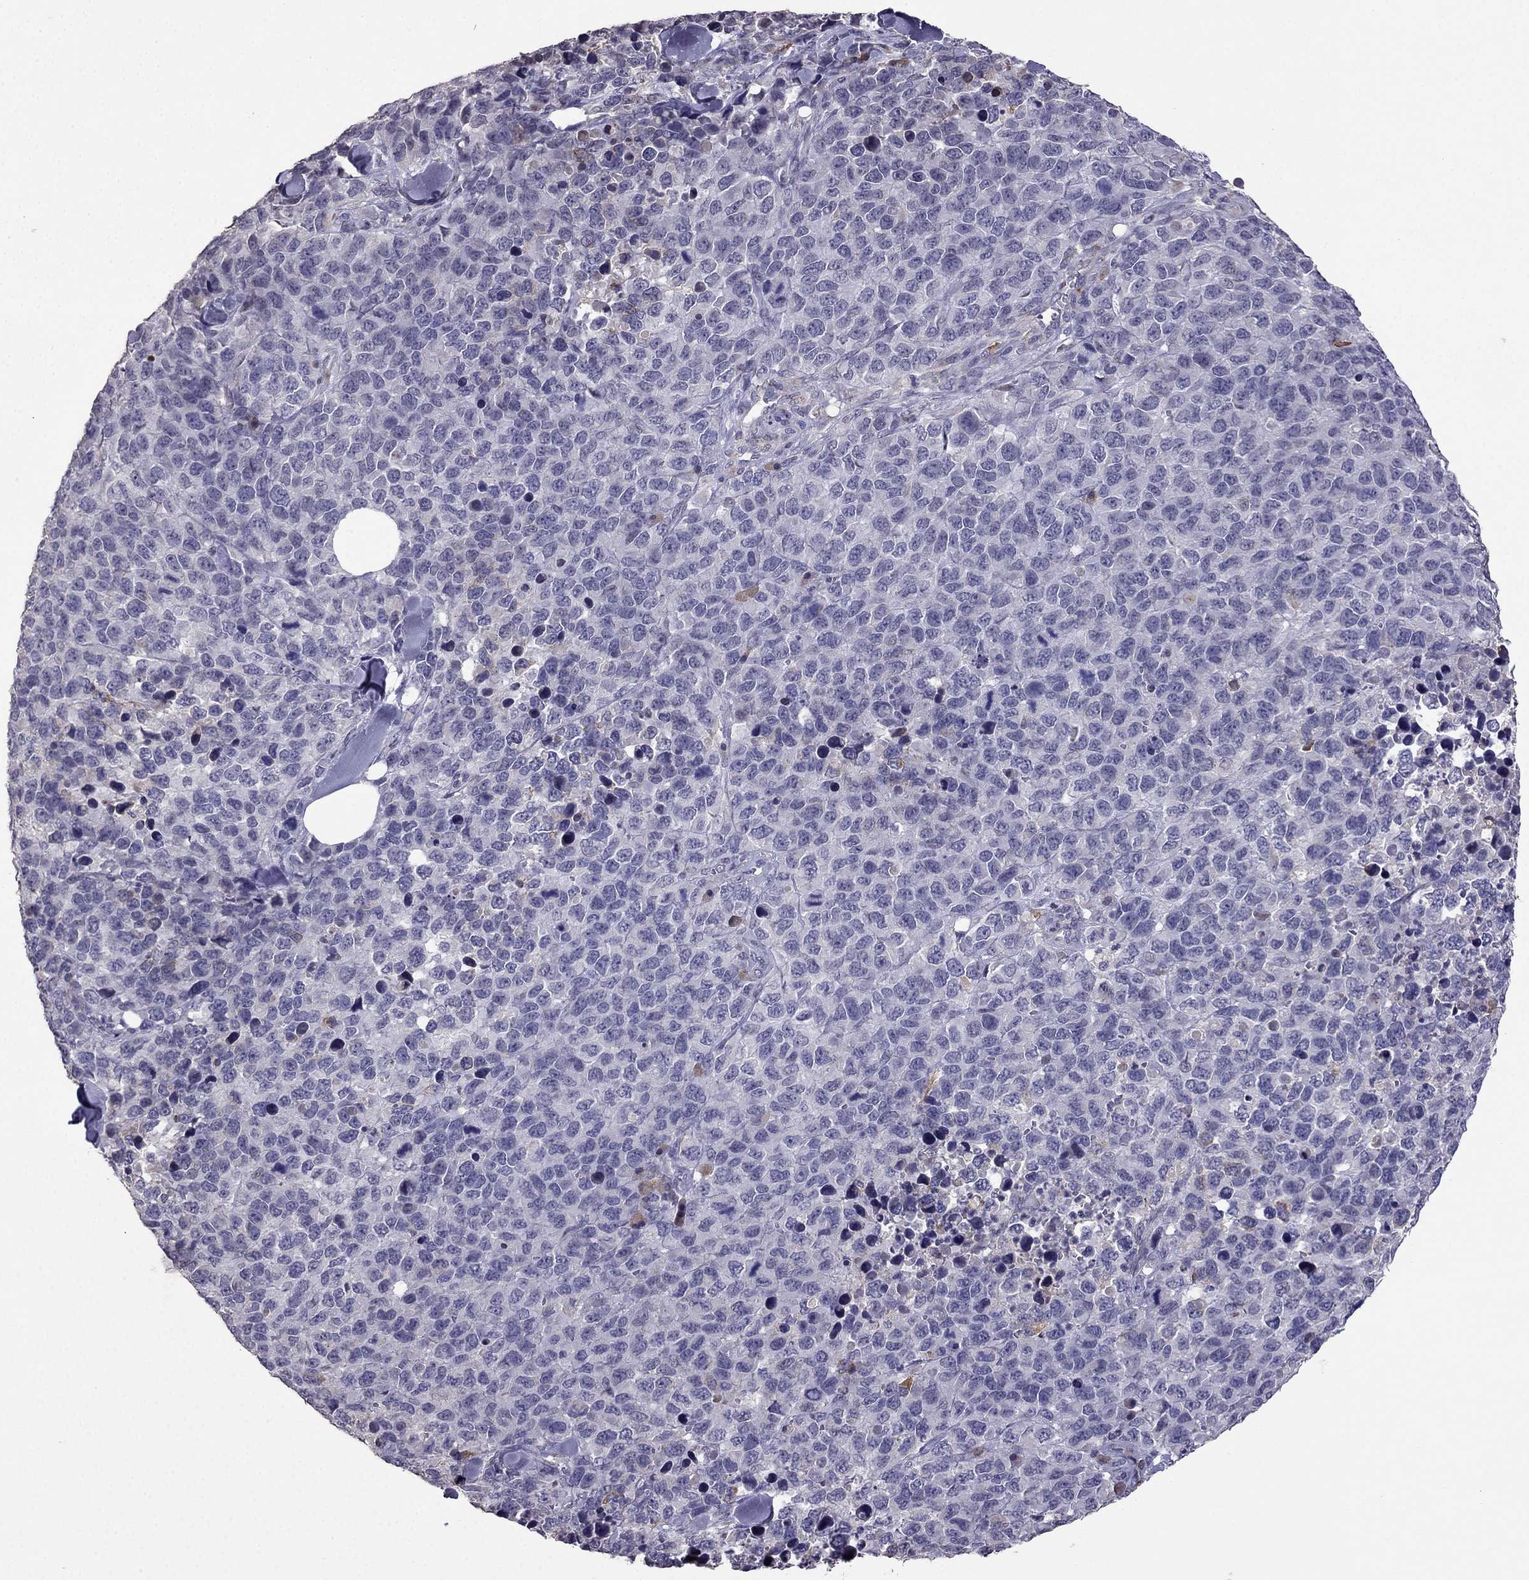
{"staining": {"intensity": "negative", "quantity": "none", "location": "none"}, "tissue": "melanoma", "cell_type": "Tumor cells", "image_type": "cancer", "snomed": [{"axis": "morphology", "description": "Malignant melanoma, Metastatic site"}, {"axis": "topography", "description": "Skin"}], "caption": "Histopathology image shows no protein staining in tumor cells of malignant melanoma (metastatic site) tissue. (Stains: DAB immunohistochemistry (IHC) with hematoxylin counter stain, Microscopy: brightfield microscopy at high magnification).", "gene": "CDH9", "patient": {"sex": "male", "age": 84}}